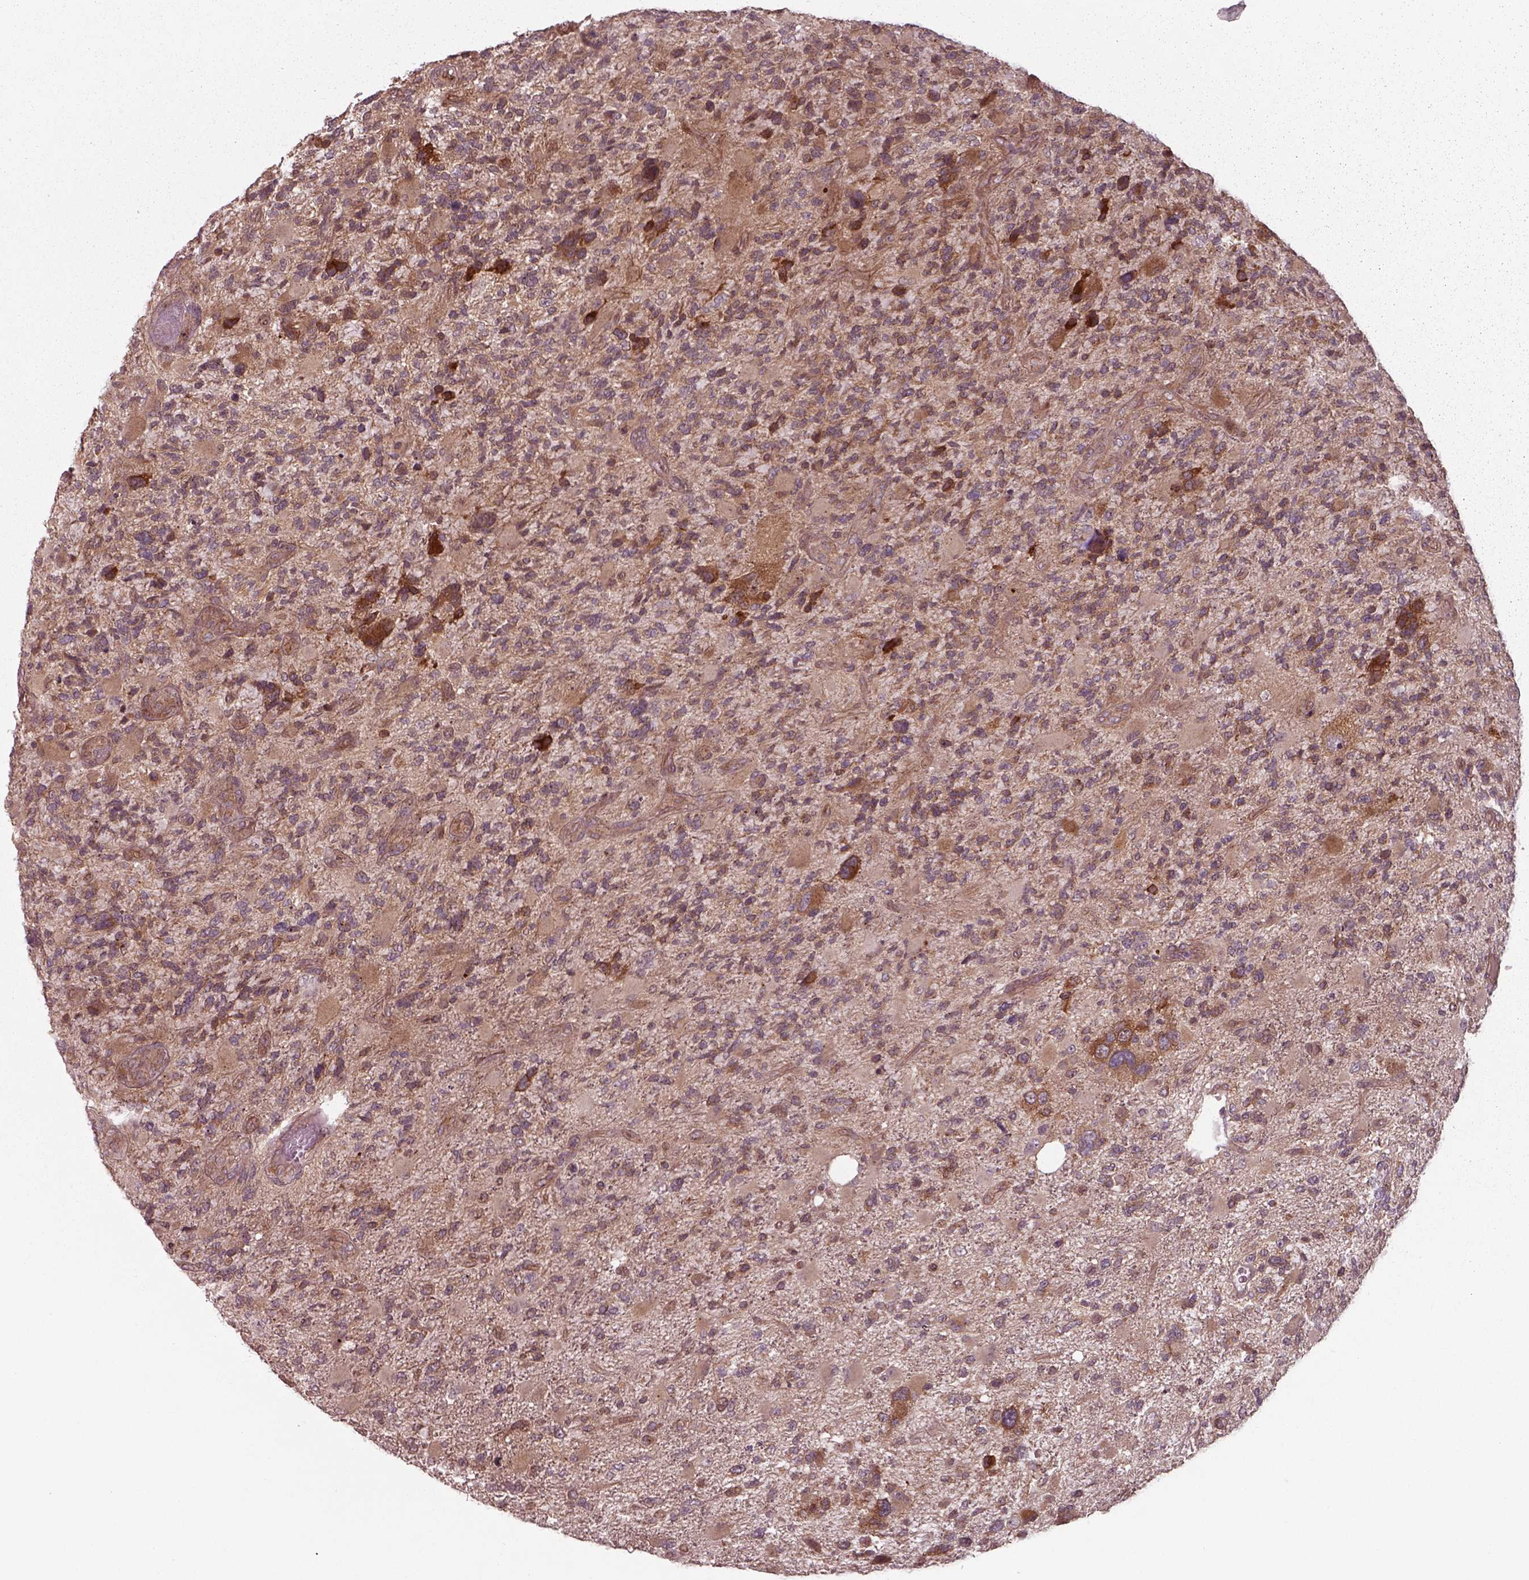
{"staining": {"intensity": "moderate", "quantity": ">75%", "location": "cytoplasmic/membranous"}, "tissue": "glioma", "cell_type": "Tumor cells", "image_type": "cancer", "snomed": [{"axis": "morphology", "description": "Glioma, malignant, High grade"}, {"axis": "topography", "description": "Brain"}], "caption": "This image displays immunohistochemistry staining of human glioma, with medium moderate cytoplasmic/membranous positivity in approximately >75% of tumor cells.", "gene": "CHMP3", "patient": {"sex": "female", "age": 71}}